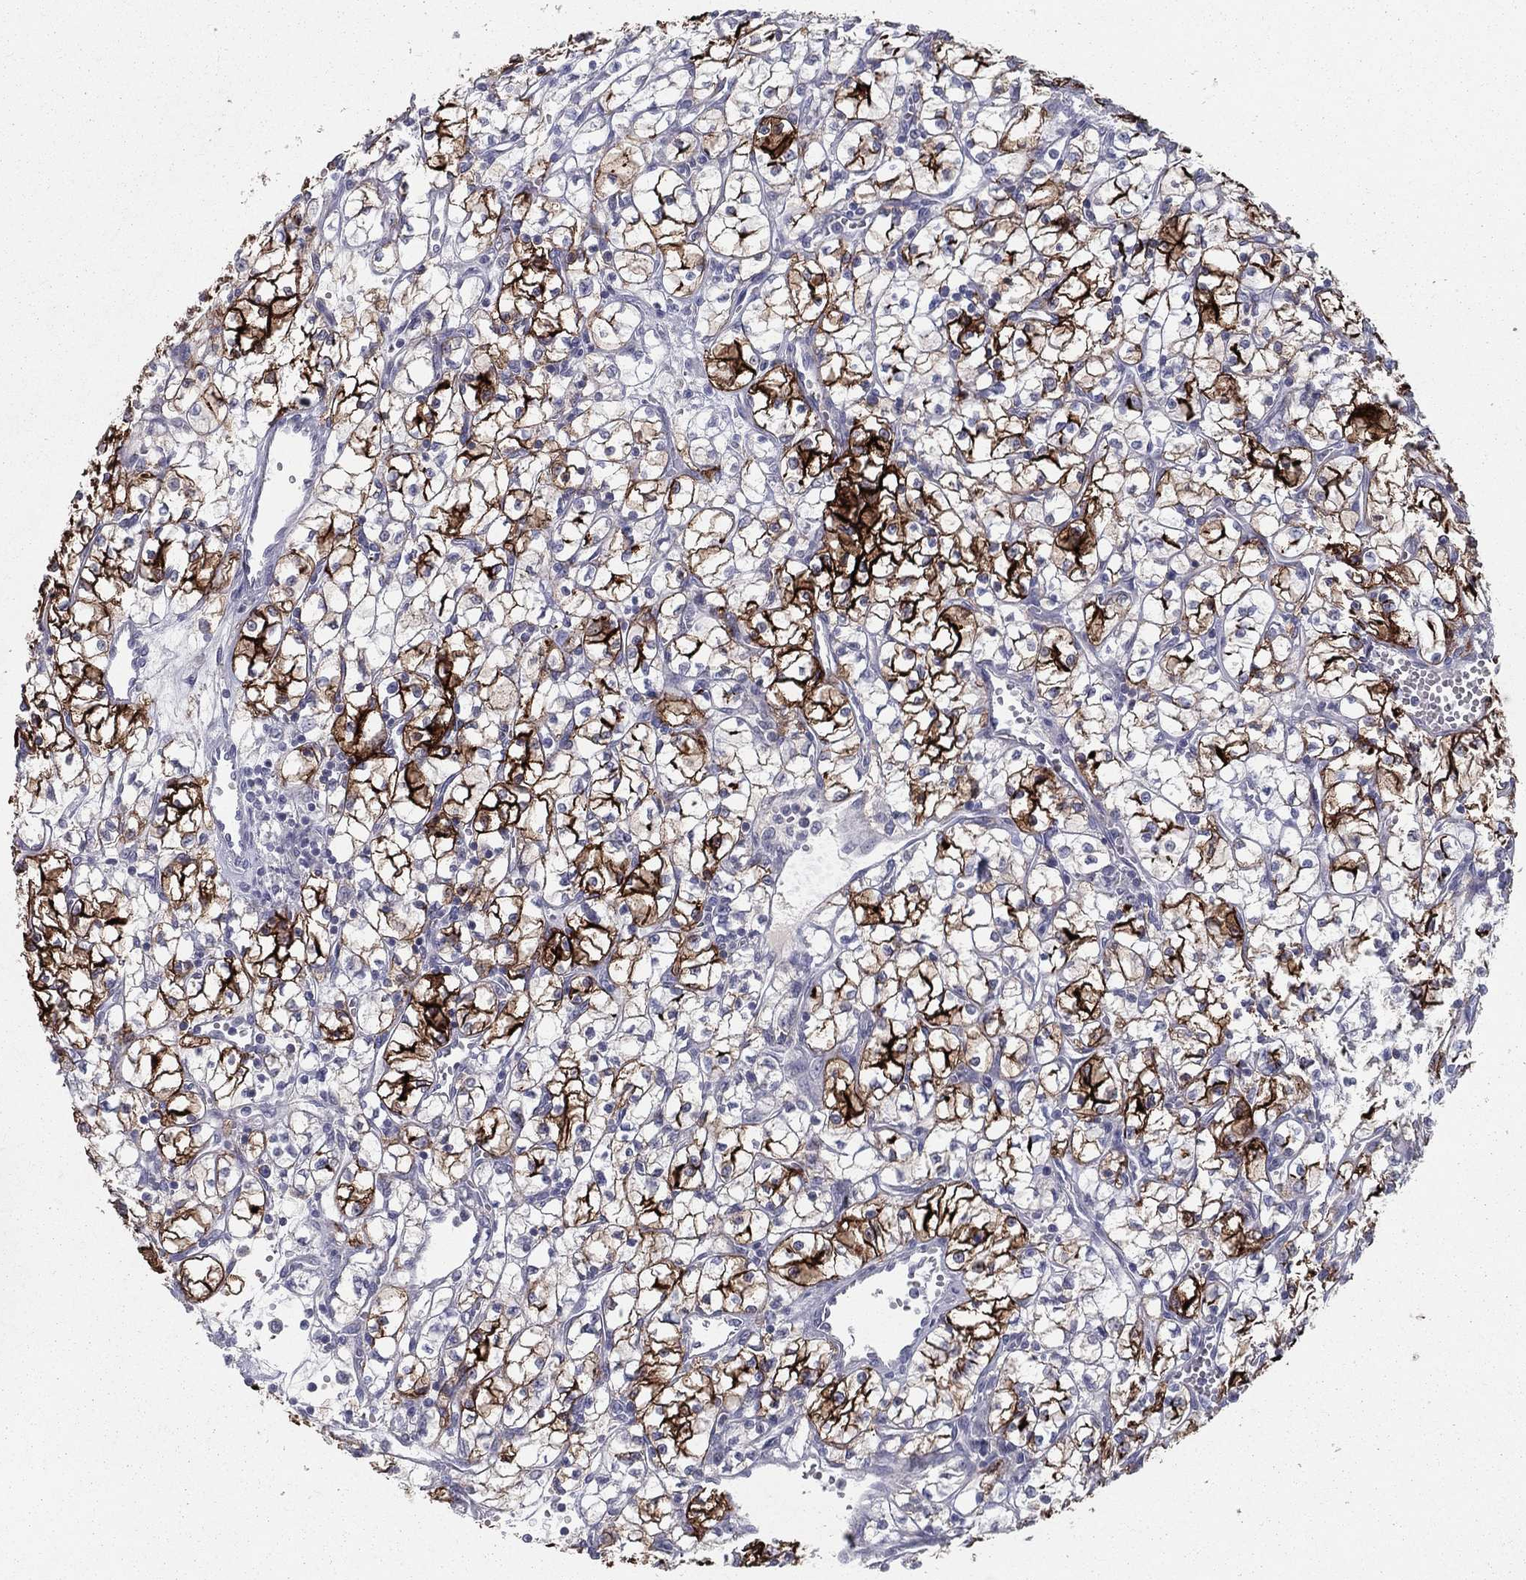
{"staining": {"intensity": "strong", "quantity": "25%-75%", "location": "cytoplasmic/membranous"}, "tissue": "renal cancer", "cell_type": "Tumor cells", "image_type": "cancer", "snomed": [{"axis": "morphology", "description": "Adenocarcinoma, NOS"}, {"axis": "topography", "description": "Kidney"}], "caption": "IHC micrograph of neoplastic tissue: human renal adenocarcinoma stained using immunohistochemistry (IHC) displays high levels of strong protein expression localized specifically in the cytoplasmic/membranous of tumor cells, appearing as a cytoplasmic/membranous brown color.", "gene": "ACE2", "patient": {"sex": "female", "age": 64}}